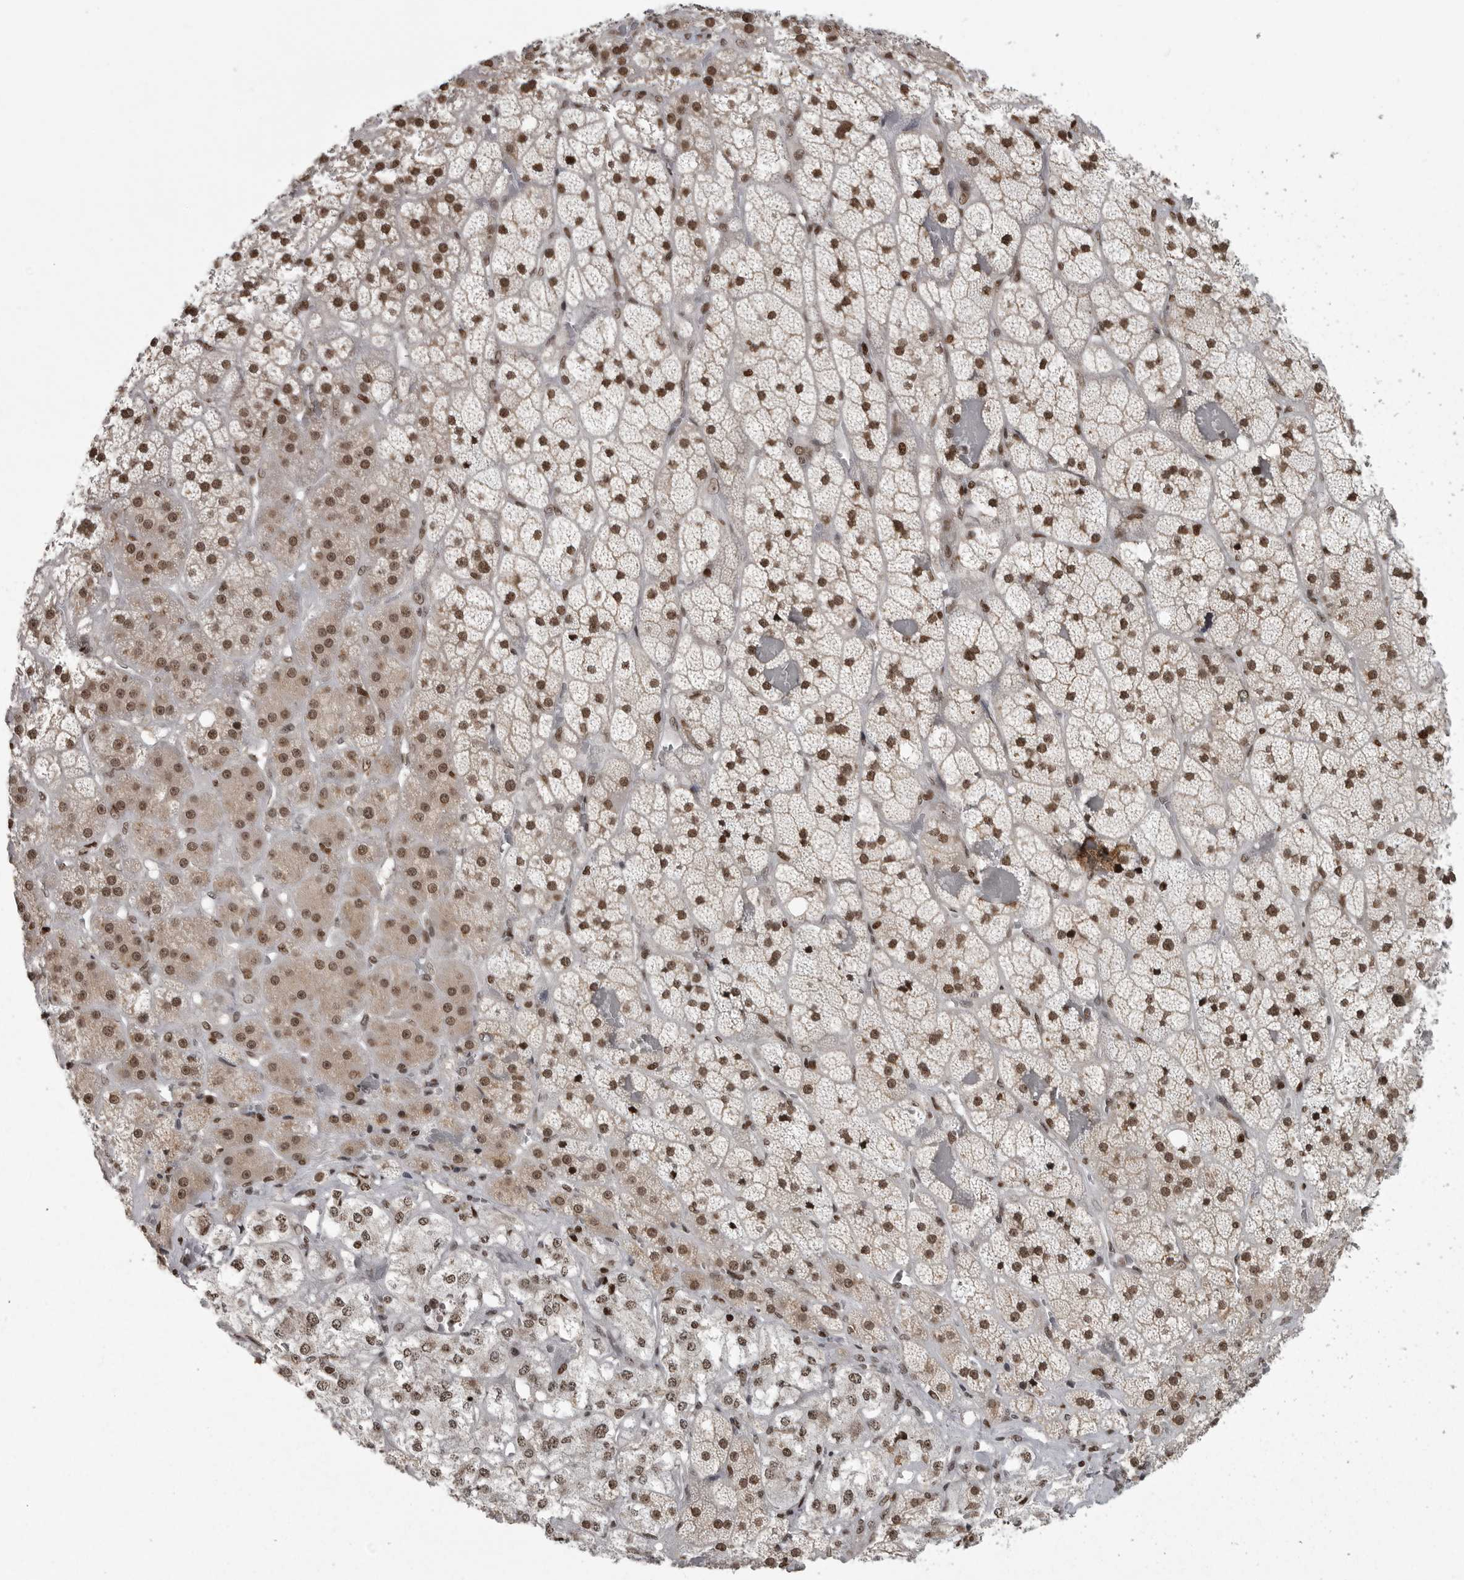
{"staining": {"intensity": "strong", "quantity": ">75%", "location": "nuclear"}, "tissue": "adrenal gland", "cell_type": "Glandular cells", "image_type": "normal", "snomed": [{"axis": "morphology", "description": "Normal tissue, NOS"}, {"axis": "topography", "description": "Adrenal gland"}], "caption": "Protein expression analysis of benign adrenal gland exhibits strong nuclear positivity in about >75% of glandular cells.", "gene": "YAF2", "patient": {"sex": "male", "age": 57}}